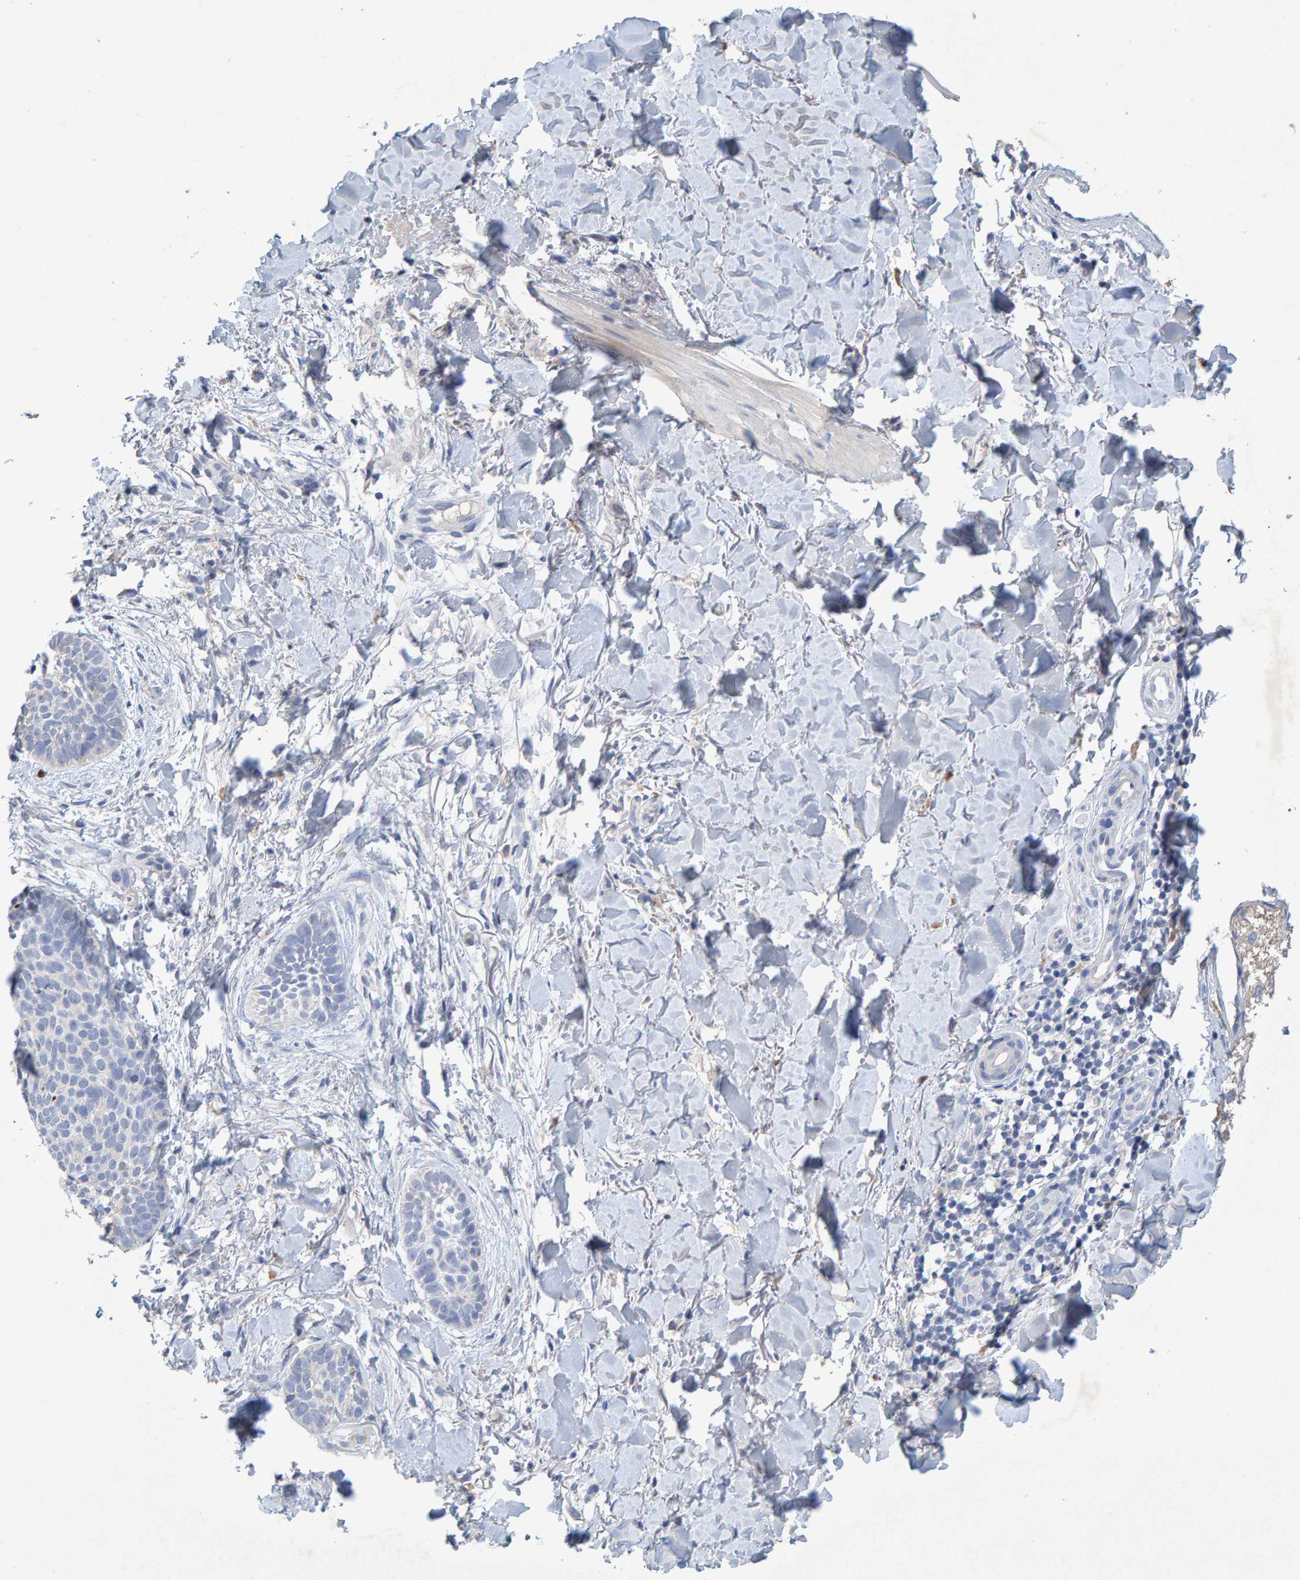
{"staining": {"intensity": "negative", "quantity": "none", "location": "none"}, "tissue": "skin cancer", "cell_type": "Tumor cells", "image_type": "cancer", "snomed": [{"axis": "morphology", "description": "Normal tissue, NOS"}, {"axis": "morphology", "description": "Basal cell carcinoma"}, {"axis": "topography", "description": "Skin"}], "caption": "Image shows no protein expression in tumor cells of skin cancer (basal cell carcinoma) tissue.", "gene": "CTH", "patient": {"sex": "male", "age": 67}}